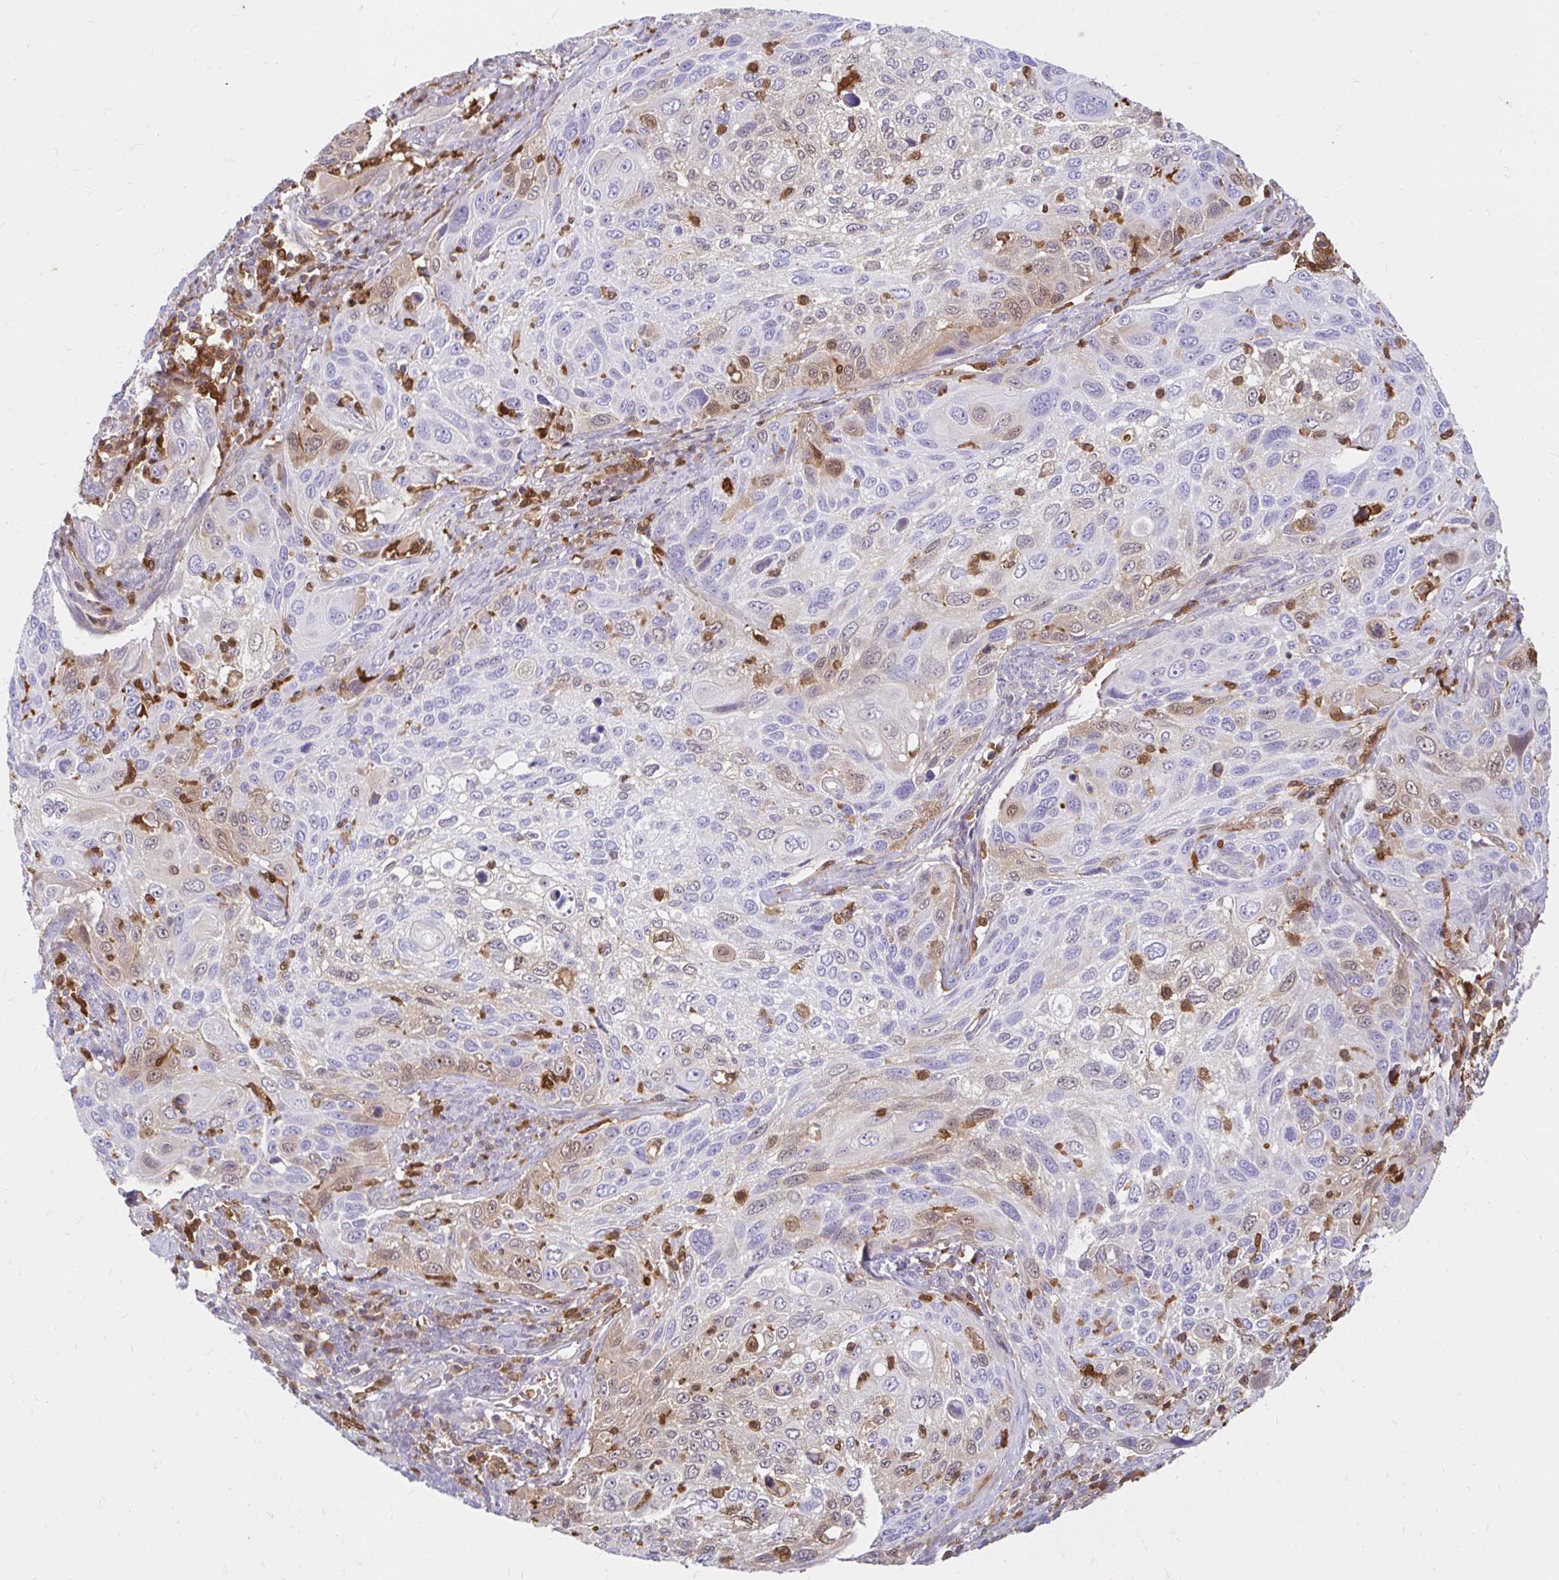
{"staining": {"intensity": "weak", "quantity": "<25%", "location": "cytoplasmic/membranous,nuclear"}, "tissue": "cervical cancer", "cell_type": "Tumor cells", "image_type": "cancer", "snomed": [{"axis": "morphology", "description": "Squamous cell carcinoma, NOS"}, {"axis": "topography", "description": "Cervix"}], "caption": "This is an immunohistochemistry (IHC) micrograph of human cervical cancer (squamous cell carcinoma). There is no positivity in tumor cells.", "gene": "PYCARD", "patient": {"sex": "female", "age": 70}}